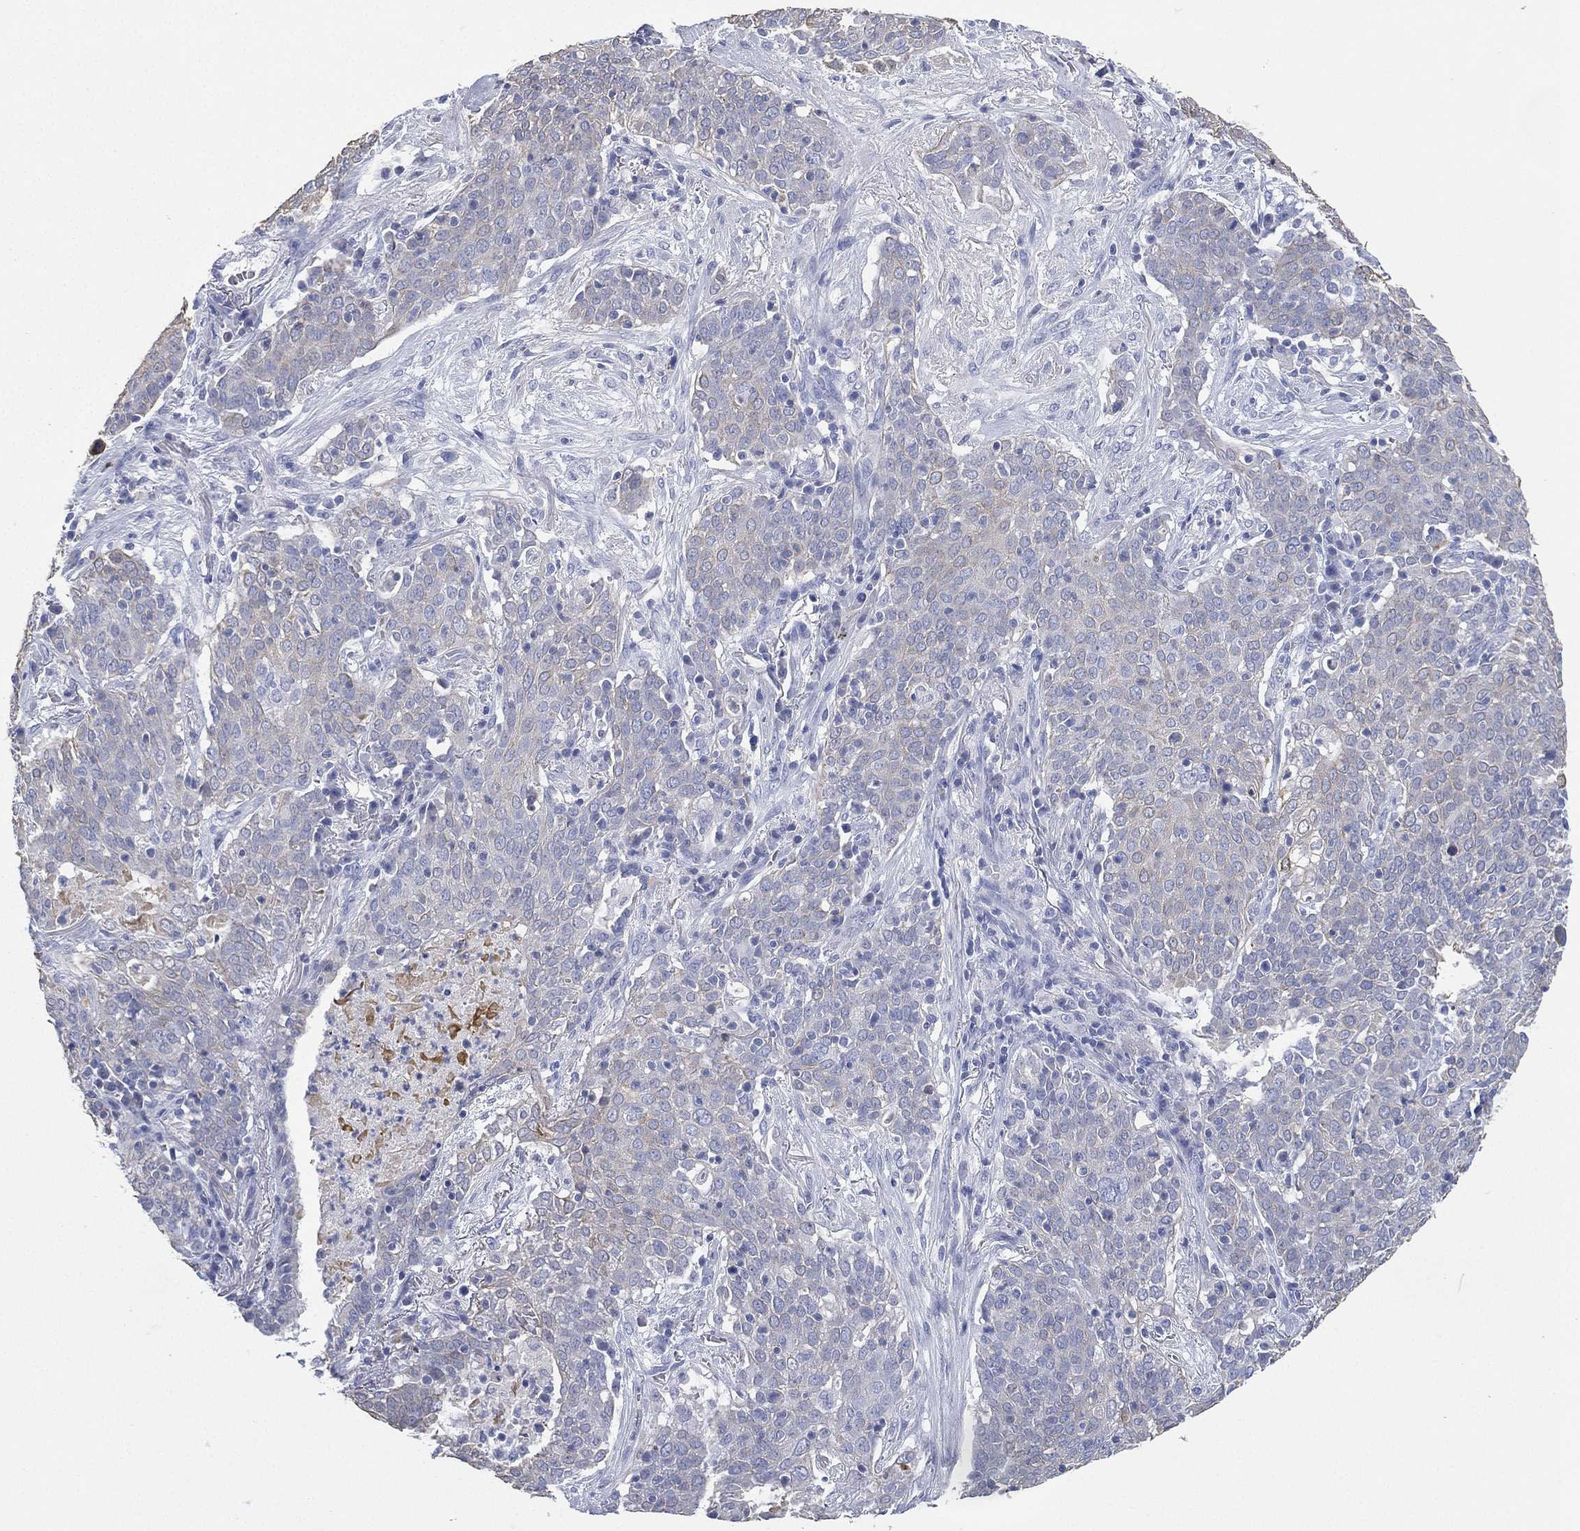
{"staining": {"intensity": "negative", "quantity": "none", "location": "none"}, "tissue": "lung cancer", "cell_type": "Tumor cells", "image_type": "cancer", "snomed": [{"axis": "morphology", "description": "Squamous cell carcinoma, NOS"}, {"axis": "topography", "description": "Lung"}], "caption": "Tumor cells show no significant protein expression in lung squamous cell carcinoma. (DAB immunohistochemistry, high magnification).", "gene": "FMO1", "patient": {"sex": "male", "age": 82}}